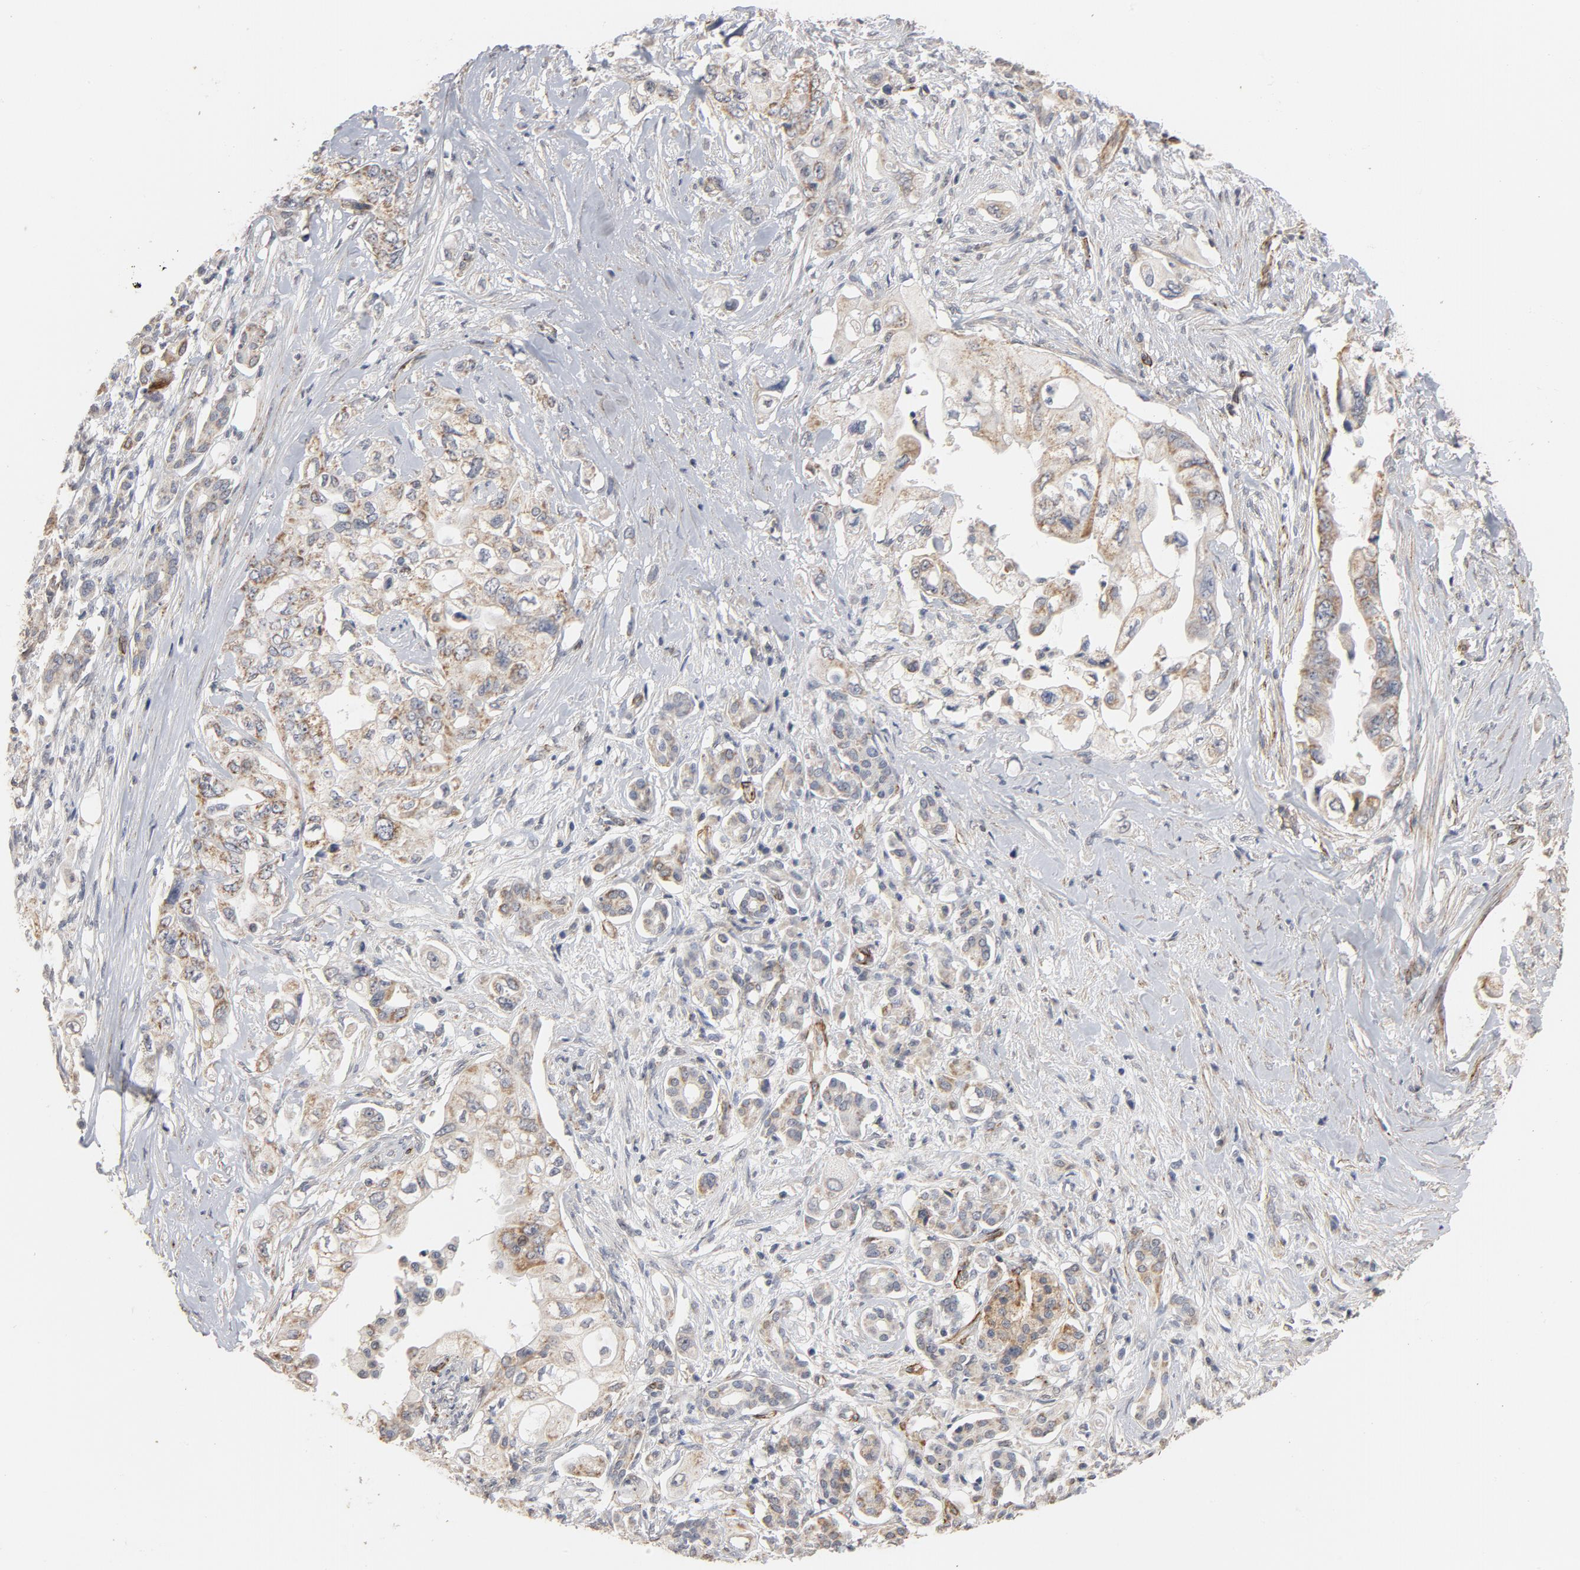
{"staining": {"intensity": "weak", "quantity": "25%-75%", "location": "cytoplasmic/membranous"}, "tissue": "pancreatic cancer", "cell_type": "Tumor cells", "image_type": "cancer", "snomed": [{"axis": "morphology", "description": "Normal tissue, NOS"}, {"axis": "topography", "description": "Pancreas"}], "caption": "Weak cytoplasmic/membranous positivity for a protein is present in approximately 25%-75% of tumor cells of pancreatic cancer using IHC.", "gene": "GNG2", "patient": {"sex": "male", "age": 42}}